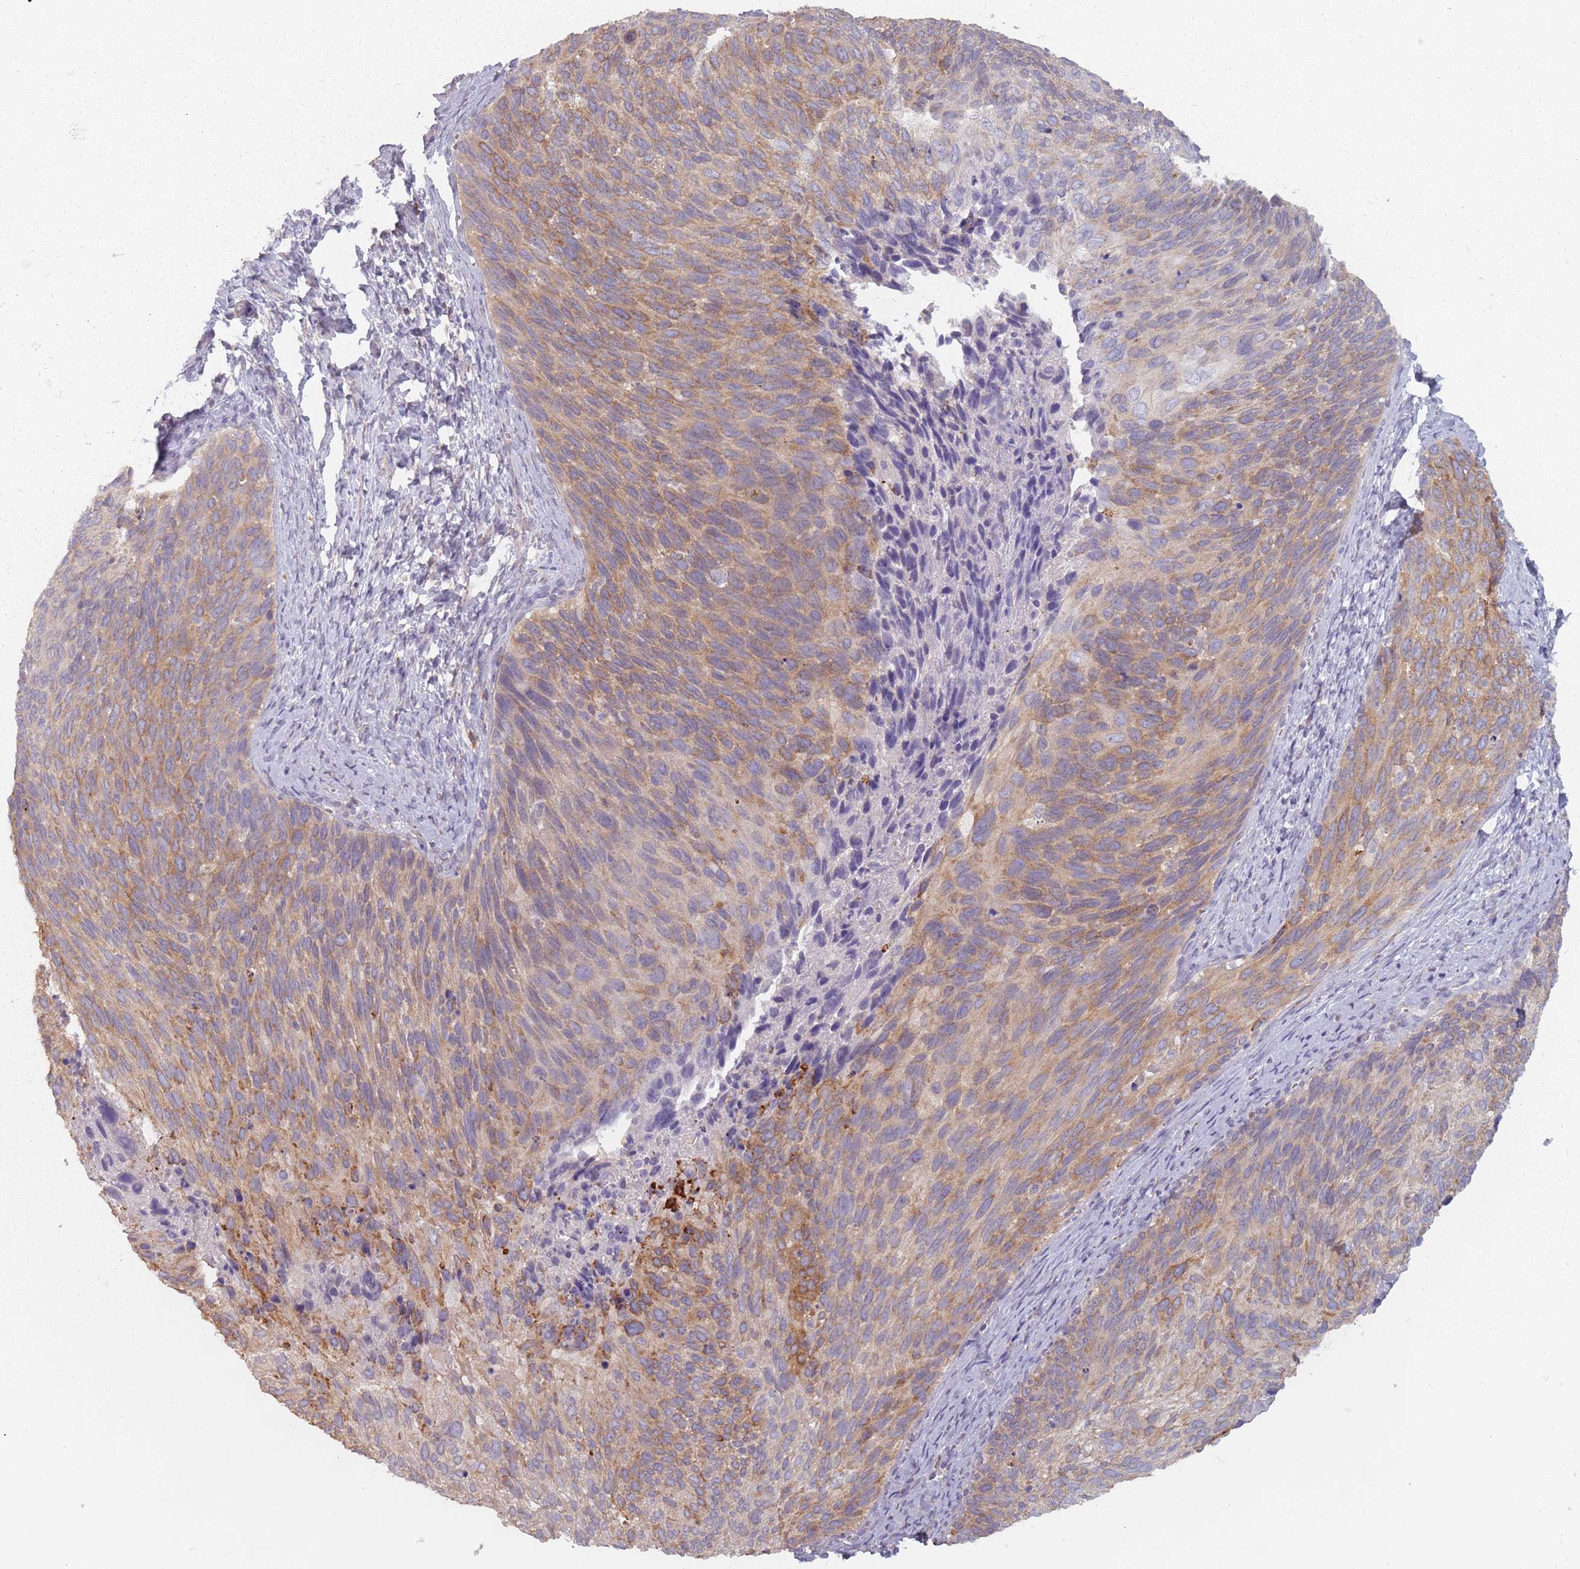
{"staining": {"intensity": "weak", "quantity": "25%-75%", "location": "cytoplasmic/membranous"}, "tissue": "cervical cancer", "cell_type": "Tumor cells", "image_type": "cancer", "snomed": [{"axis": "morphology", "description": "Squamous cell carcinoma, NOS"}, {"axis": "topography", "description": "Cervix"}], "caption": "Approximately 25%-75% of tumor cells in human squamous cell carcinoma (cervical) reveal weak cytoplasmic/membranous protein expression as visualized by brown immunohistochemical staining.", "gene": "RPS9", "patient": {"sex": "female", "age": 80}}